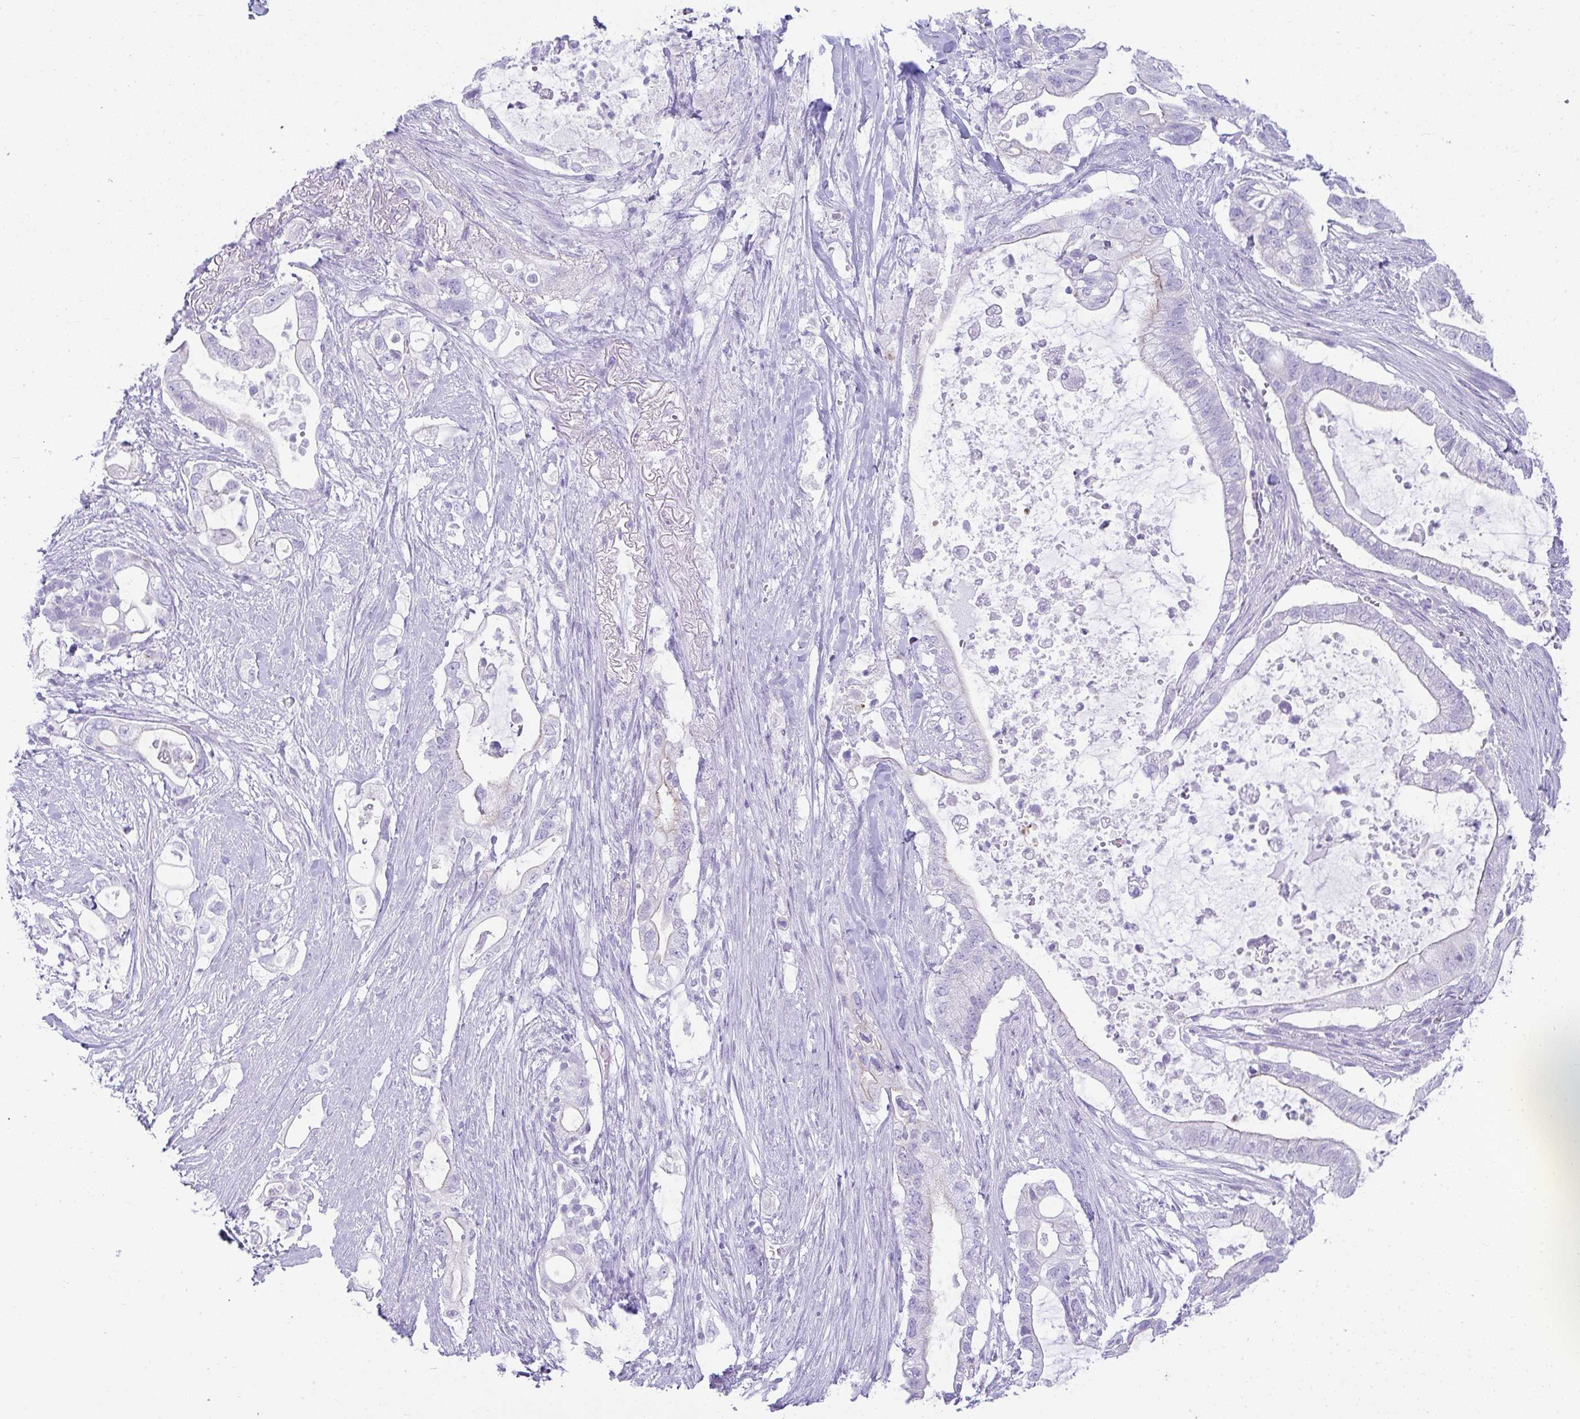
{"staining": {"intensity": "negative", "quantity": "none", "location": "none"}, "tissue": "pancreatic cancer", "cell_type": "Tumor cells", "image_type": "cancer", "snomed": [{"axis": "morphology", "description": "Adenocarcinoma, NOS"}, {"axis": "topography", "description": "Pancreas"}], "caption": "Immunohistochemistry of human pancreatic cancer (adenocarcinoma) demonstrates no expression in tumor cells.", "gene": "RASL10A", "patient": {"sex": "female", "age": 72}}